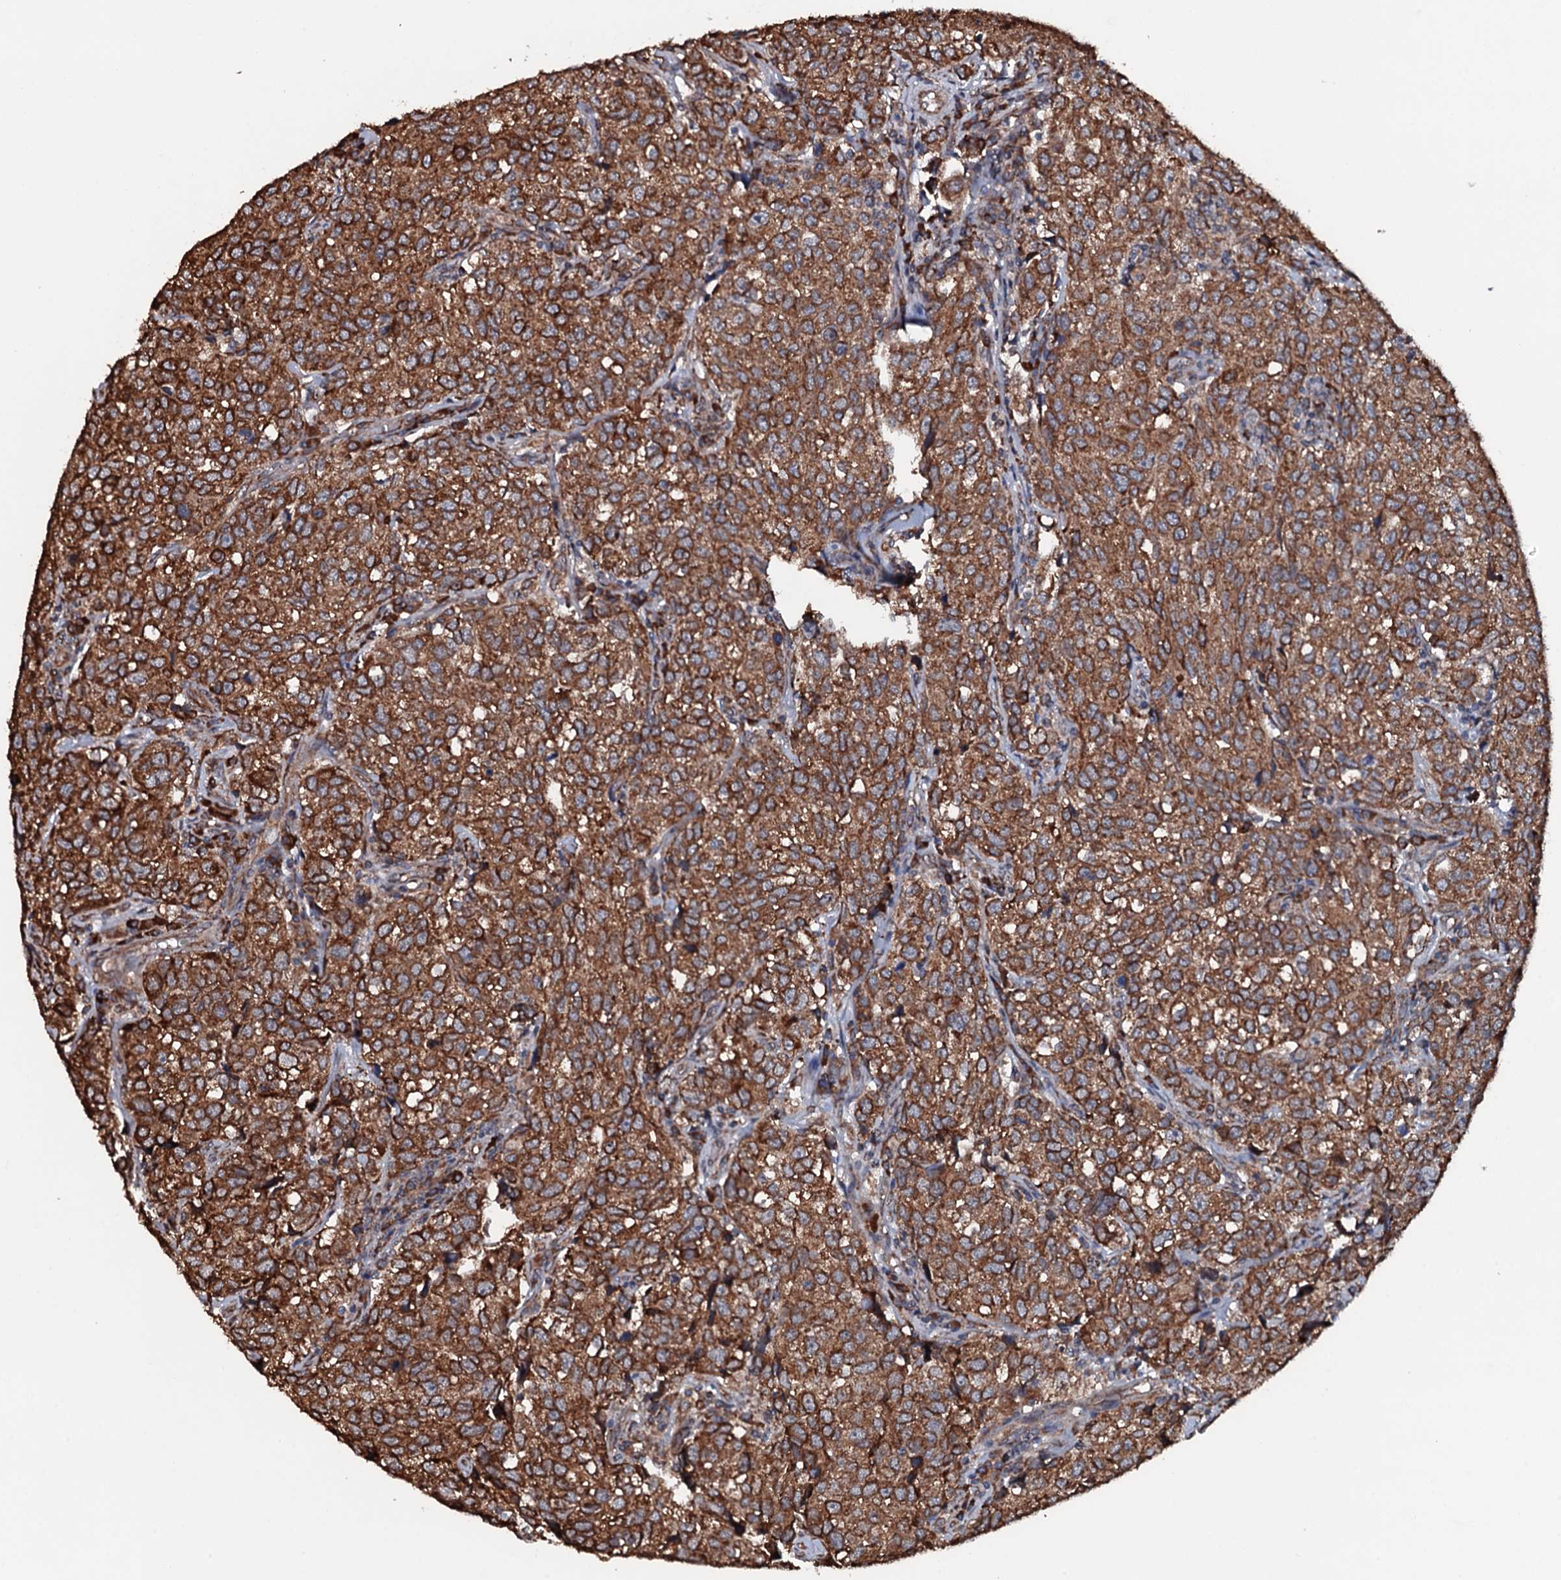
{"staining": {"intensity": "strong", "quantity": ">75%", "location": "cytoplasmic/membranous"}, "tissue": "urothelial cancer", "cell_type": "Tumor cells", "image_type": "cancer", "snomed": [{"axis": "morphology", "description": "Urothelial carcinoma, High grade"}, {"axis": "topography", "description": "Urinary bladder"}], "caption": "Immunohistochemical staining of human urothelial cancer exhibits strong cytoplasmic/membranous protein staining in approximately >75% of tumor cells. The staining was performed using DAB, with brown indicating positive protein expression. Nuclei are stained blue with hematoxylin.", "gene": "RAB12", "patient": {"sex": "female", "age": 75}}